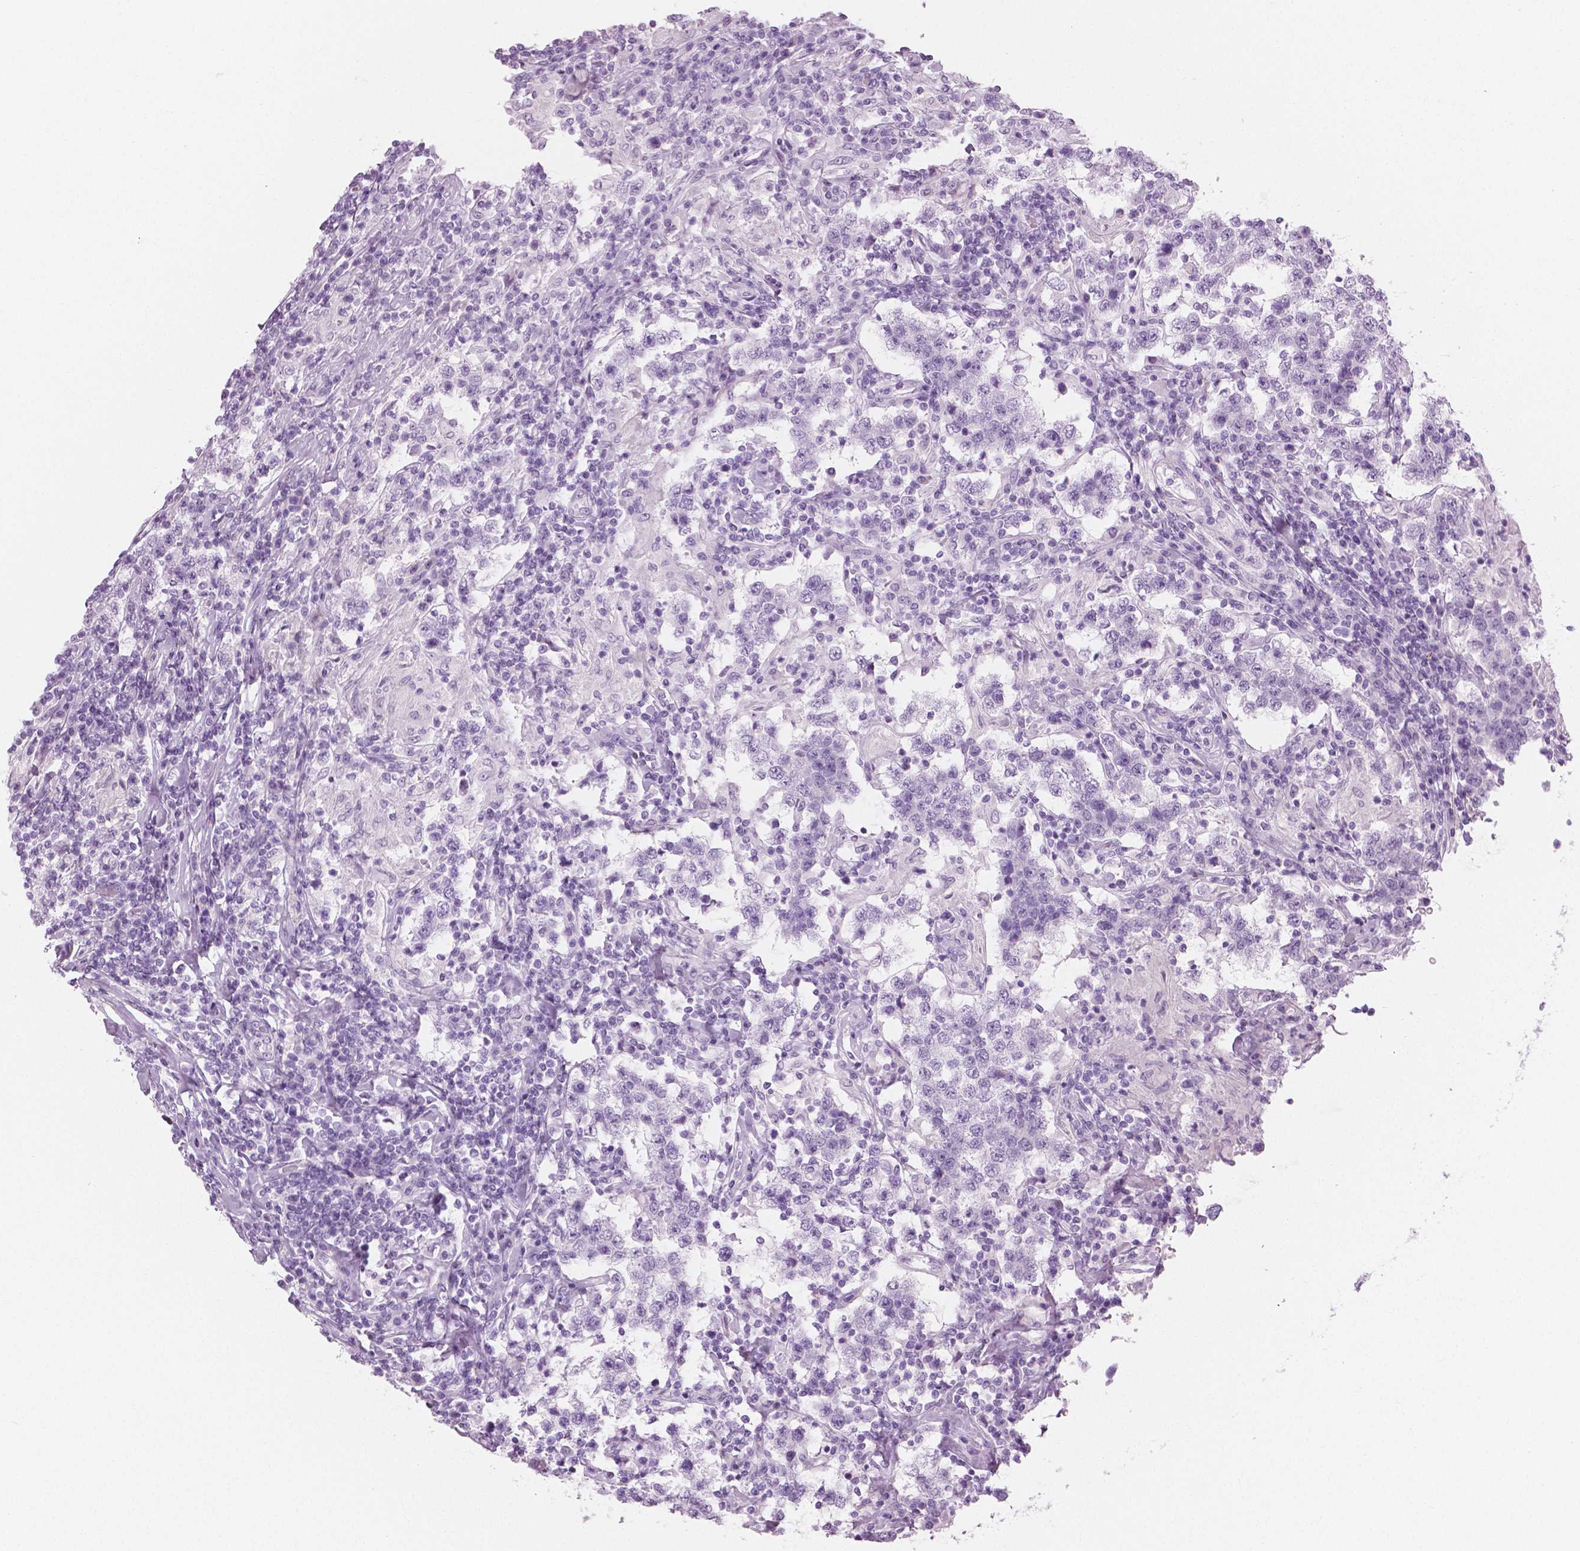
{"staining": {"intensity": "negative", "quantity": "none", "location": "none"}, "tissue": "testis cancer", "cell_type": "Tumor cells", "image_type": "cancer", "snomed": [{"axis": "morphology", "description": "Seminoma, NOS"}, {"axis": "morphology", "description": "Carcinoma, Embryonal, NOS"}, {"axis": "topography", "description": "Testis"}], "caption": "Immunohistochemistry micrograph of testis seminoma stained for a protein (brown), which exhibits no staining in tumor cells.", "gene": "PLIN4", "patient": {"sex": "male", "age": 41}}